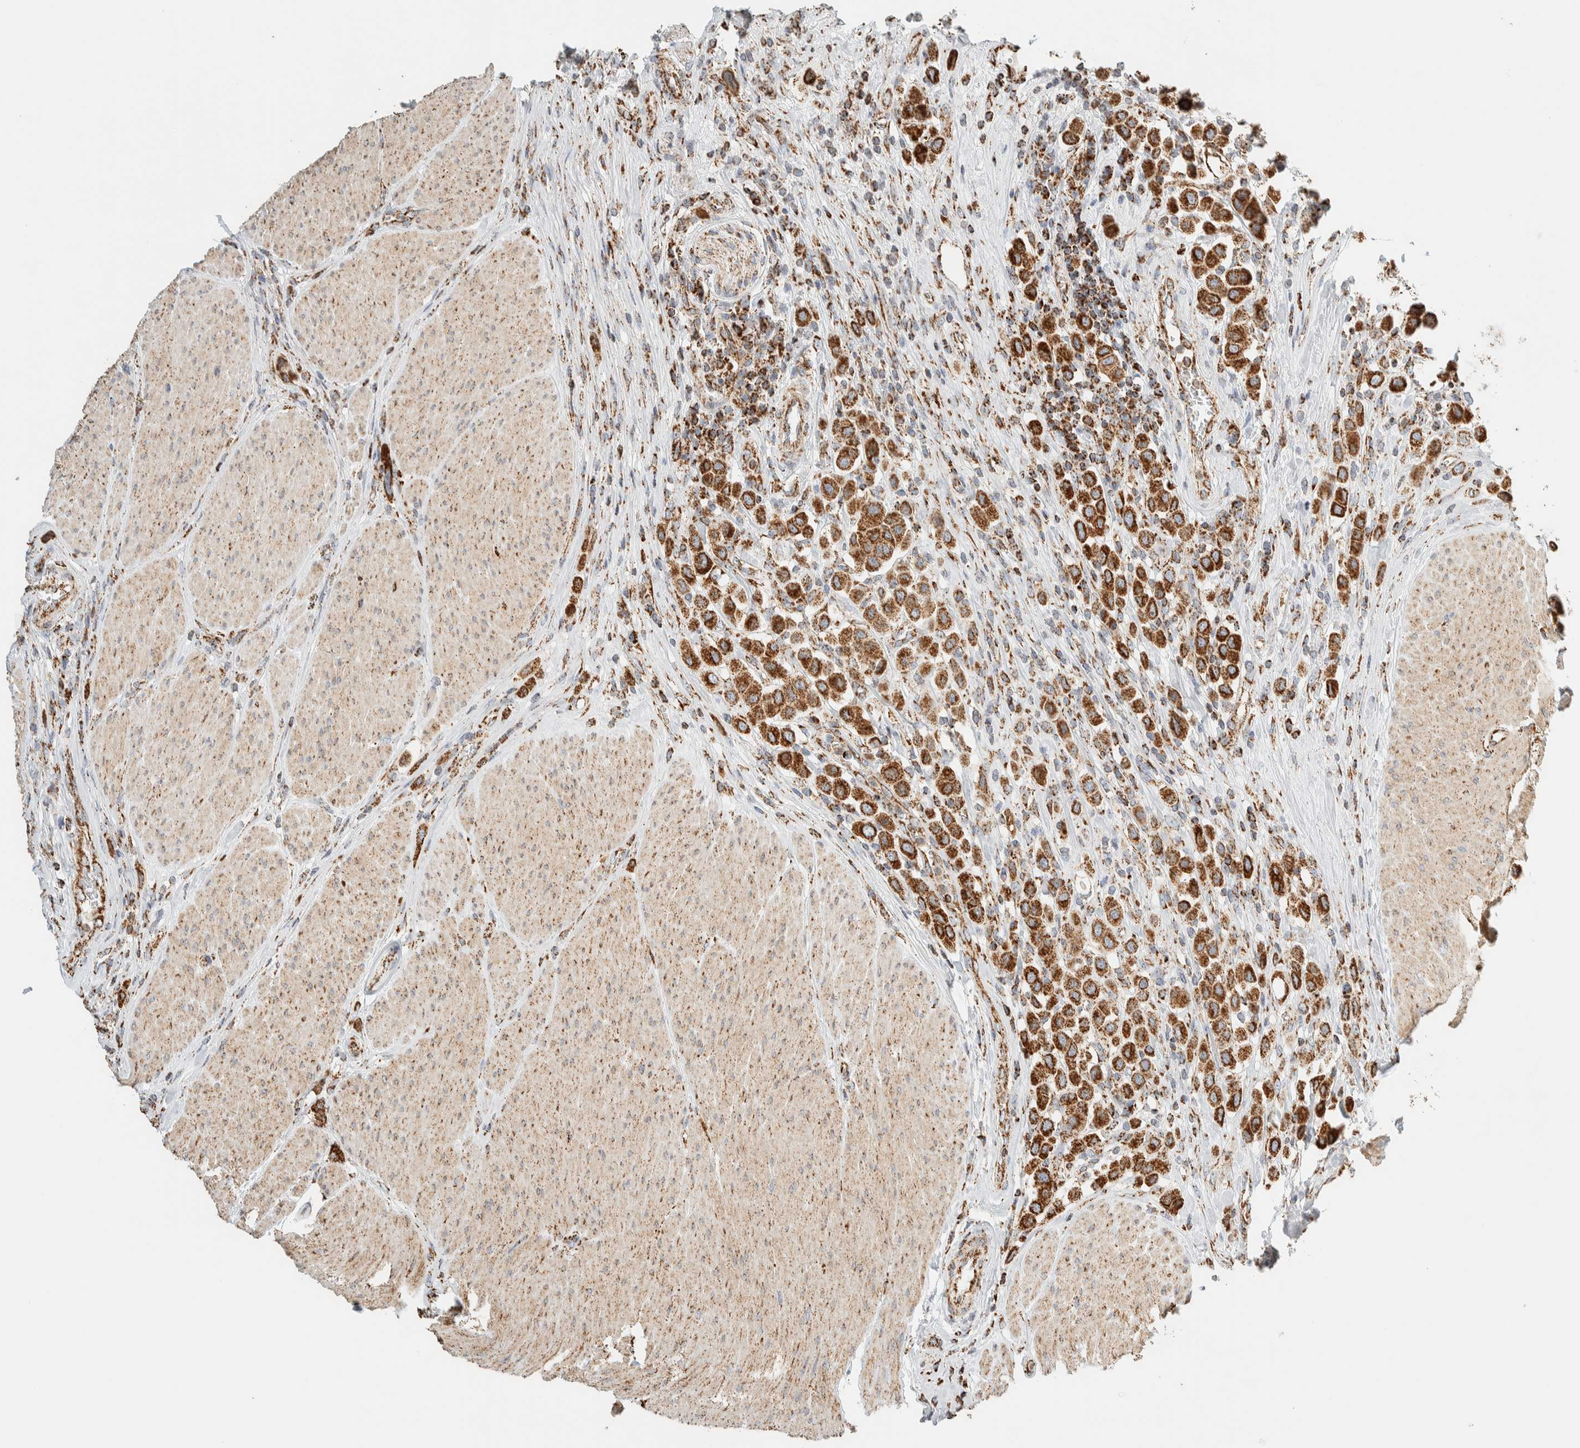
{"staining": {"intensity": "strong", "quantity": ">75%", "location": "cytoplasmic/membranous"}, "tissue": "urothelial cancer", "cell_type": "Tumor cells", "image_type": "cancer", "snomed": [{"axis": "morphology", "description": "Urothelial carcinoma, High grade"}, {"axis": "topography", "description": "Urinary bladder"}], "caption": "High-magnification brightfield microscopy of urothelial cancer stained with DAB (3,3'-diaminobenzidine) (brown) and counterstained with hematoxylin (blue). tumor cells exhibit strong cytoplasmic/membranous expression is identified in about>75% of cells.", "gene": "ZNF454", "patient": {"sex": "male", "age": 50}}